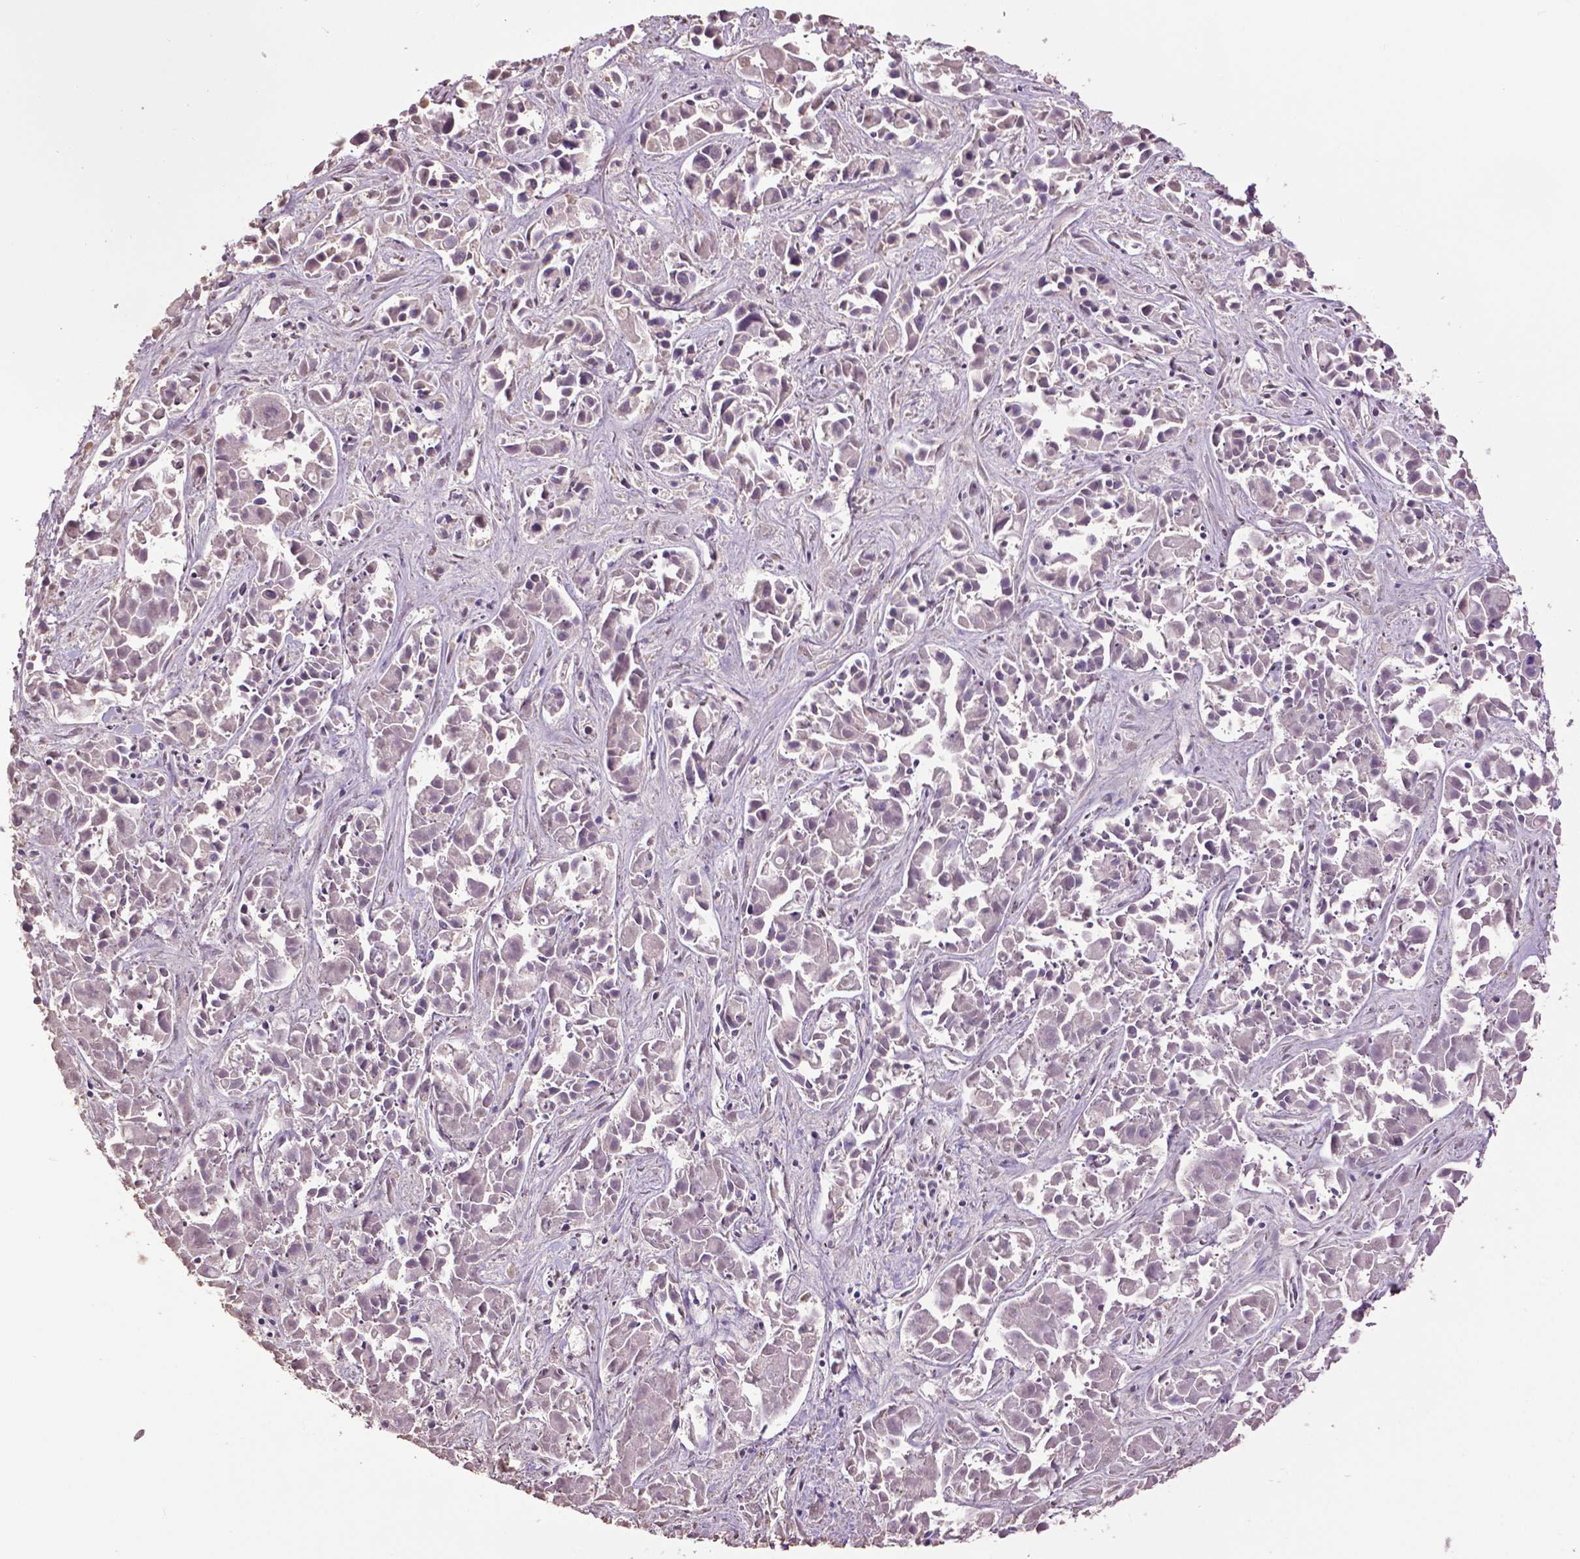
{"staining": {"intensity": "negative", "quantity": "none", "location": "none"}, "tissue": "liver cancer", "cell_type": "Tumor cells", "image_type": "cancer", "snomed": [{"axis": "morphology", "description": "Cholangiocarcinoma"}, {"axis": "topography", "description": "Liver"}], "caption": "This is a histopathology image of IHC staining of liver cancer (cholangiocarcinoma), which shows no positivity in tumor cells.", "gene": "RUNX3", "patient": {"sex": "female", "age": 81}}